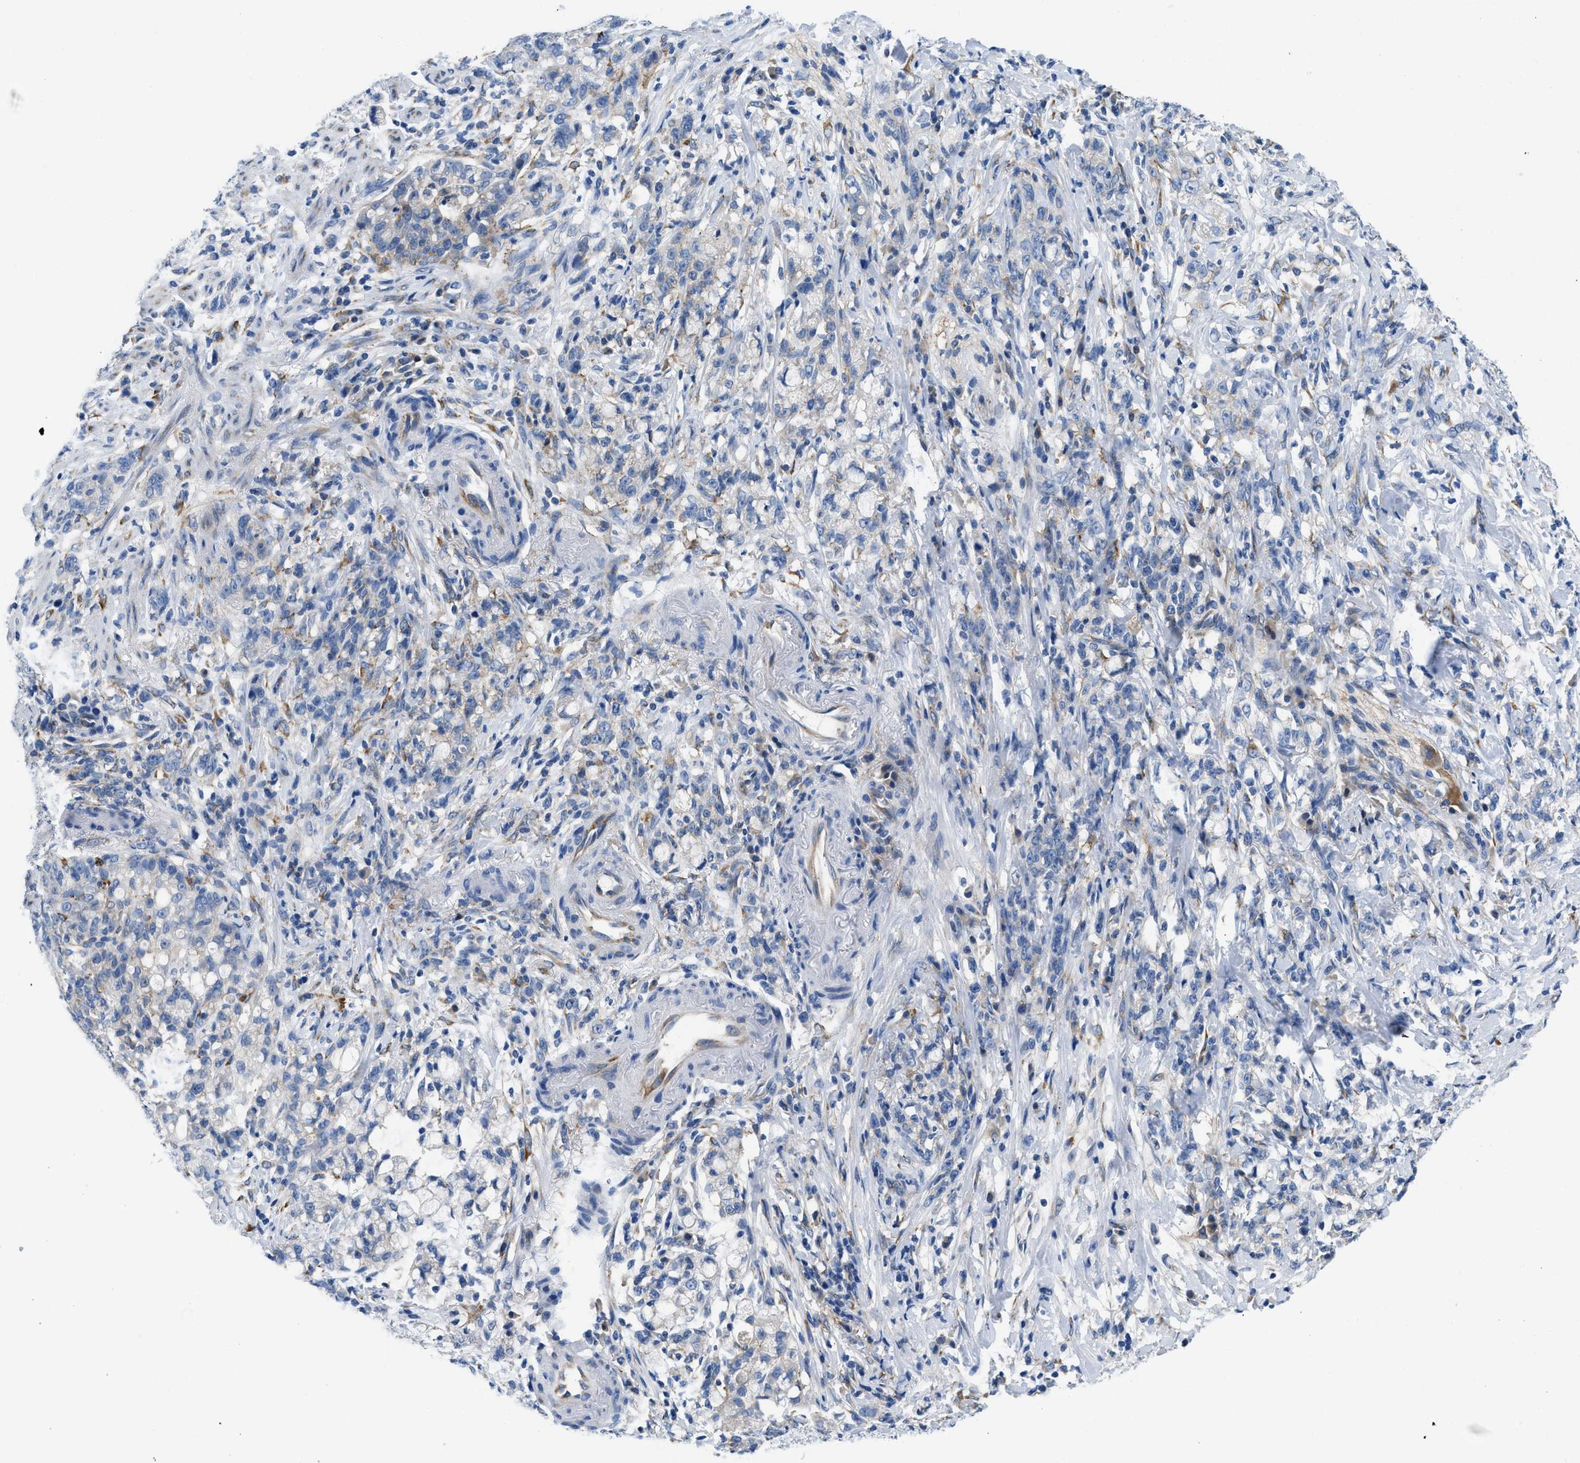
{"staining": {"intensity": "weak", "quantity": "<25%", "location": "cytoplasmic/membranous"}, "tissue": "stomach cancer", "cell_type": "Tumor cells", "image_type": "cancer", "snomed": [{"axis": "morphology", "description": "Adenocarcinoma, NOS"}, {"axis": "topography", "description": "Stomach, lower"}], "caption": "Stomach cancer (adenocarcinoma) was stained to show a protein in brown. There is no significant staining in tumor cells. The staining was performed using DAB to visualize the protein expression in brown, while the nuclei were stained in blue with hematoxylin (Magnification: 20x).", "gene": "BNC2", "patient": {"sex": "male", "age": 88}}